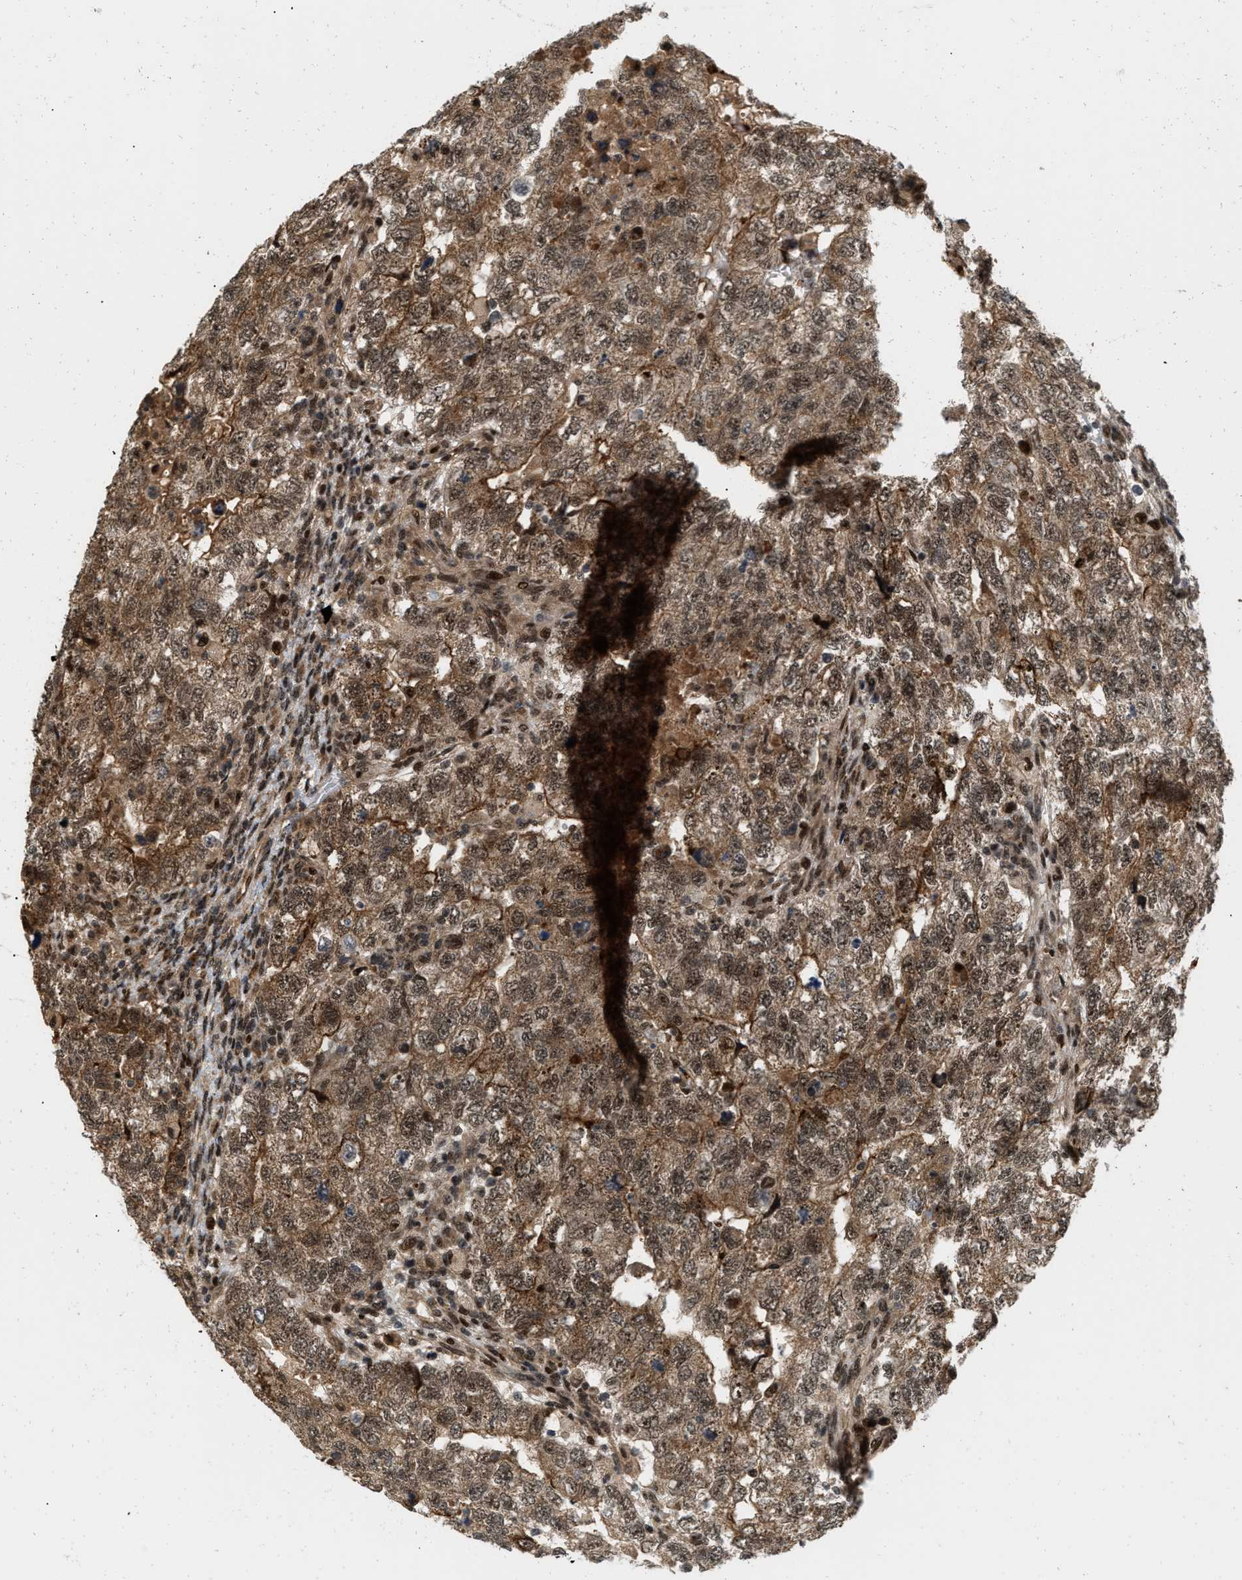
{"staining": {"intensity": "moderate", "quantity": ">75%", "location": "cytoplasmic/membranous,nuclear"}, "tissue": "testis cancer", "cell_type": "Tumor cells", "image_type": "cancer", "snomed": [{"axis": "morphology", "description": "Carcinoma, Embryonal, NOS"}, {"axis": "topography", "description": "Testis"}], "caption": "Testis cancer was stained to show a protein in brown. There is medium levels of moderate cytoplasmic/membranous and nuclear staining in approximately >75% of tumor cells.", "gene": "ANKRD11", "patient": {"sex": "male", "age": 36}}